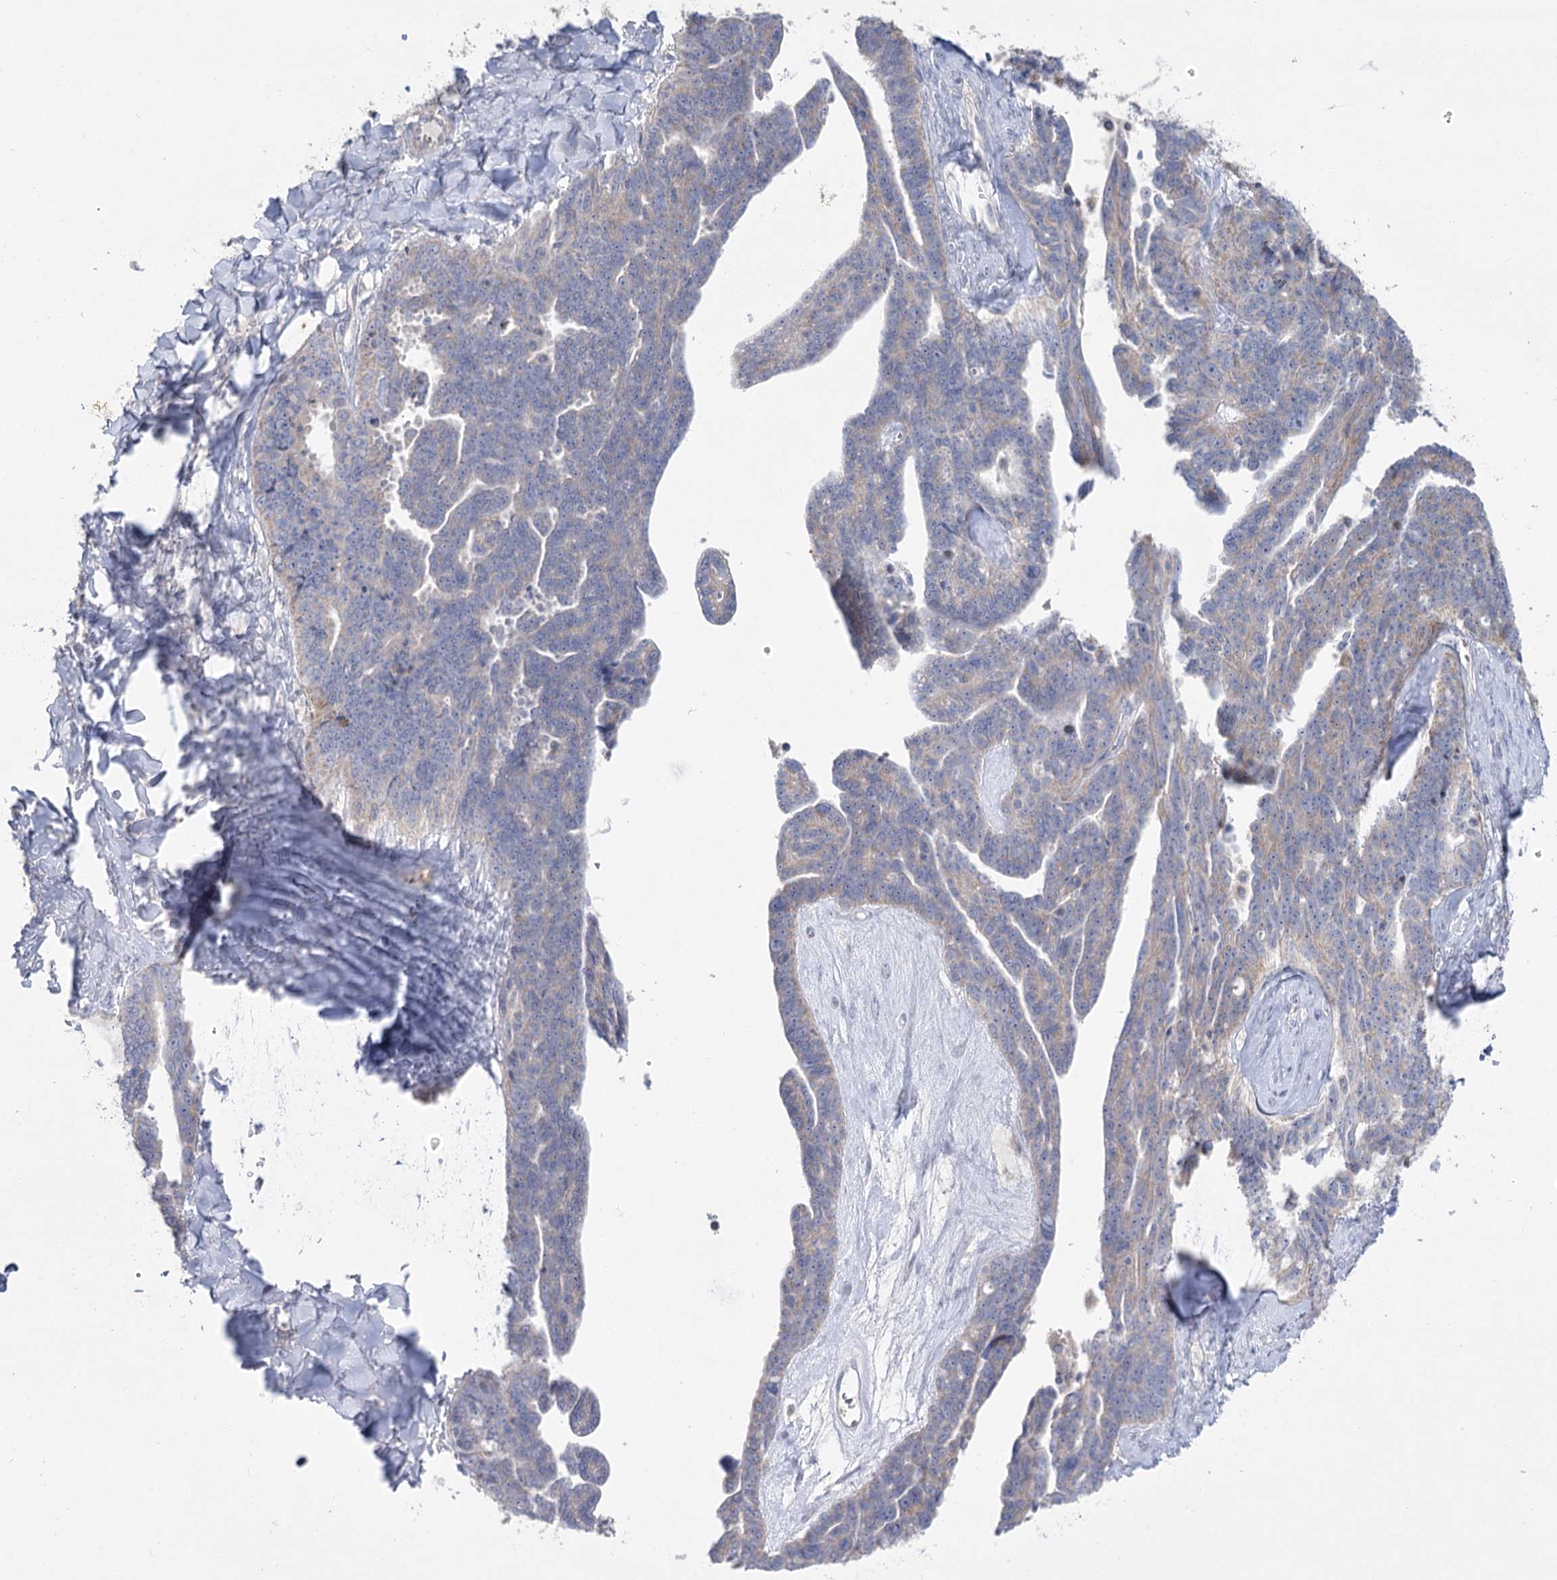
{"staining": {"intensity": "weak", "quantity": "<25%", "location": "cytoplasmic/membranous"}, "tissue": "ovarian cancer", "cell_type": "Tumor cells", "image_type": "cancer", "snomed": [{"axis": "morphology", "description": "Cystadenocarcinoma, serous, NOS"}, {"axis": "topography", "description": "Ovary"}], "caption": "Immunohistochemistry (IHC) image of neoplastic tissue: ovarian cancer stained with DAB shows no significant protein expression in tumor cells.", "gene": "TMEM187", "patient": {"sex": "female", "age": 79}}